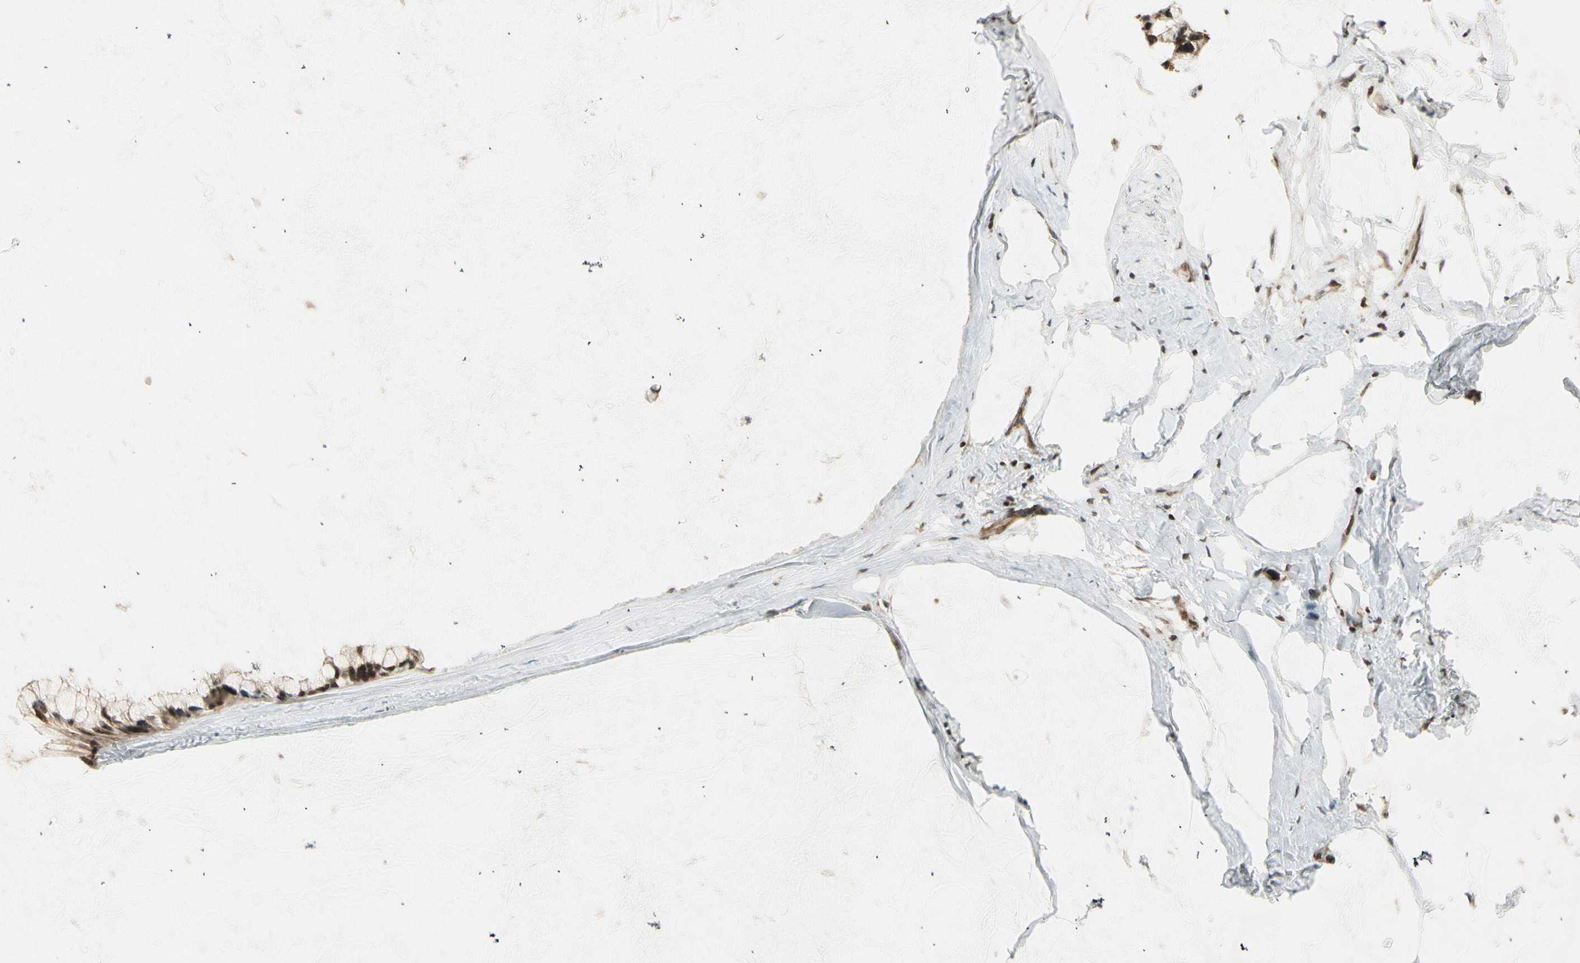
{"staining": {"intensity": "moderate", "quantity": "25%-75%", "location": "cytoplasmic/membranous,nuclear"}, "tissue": "ovarian cancer", "cell_type": "Tumor cells", "image_type": "cancer", "snomed": [{"axis": "morphology", "description": "Cystadenocarcinoma, mucinous, NOS"}, {"axis": "topography", "description": "Ovary"}], "caption": "Immunohistochemical staining of mucinous cystadenocarcinoma (ovarian) exhibits moderate cytoplasmic/membranous and nuclear protein staining in approximately 25%-75% of tumor cells.", "gene": "SMN2", "patient": {"sex": "female", "age": 39}}